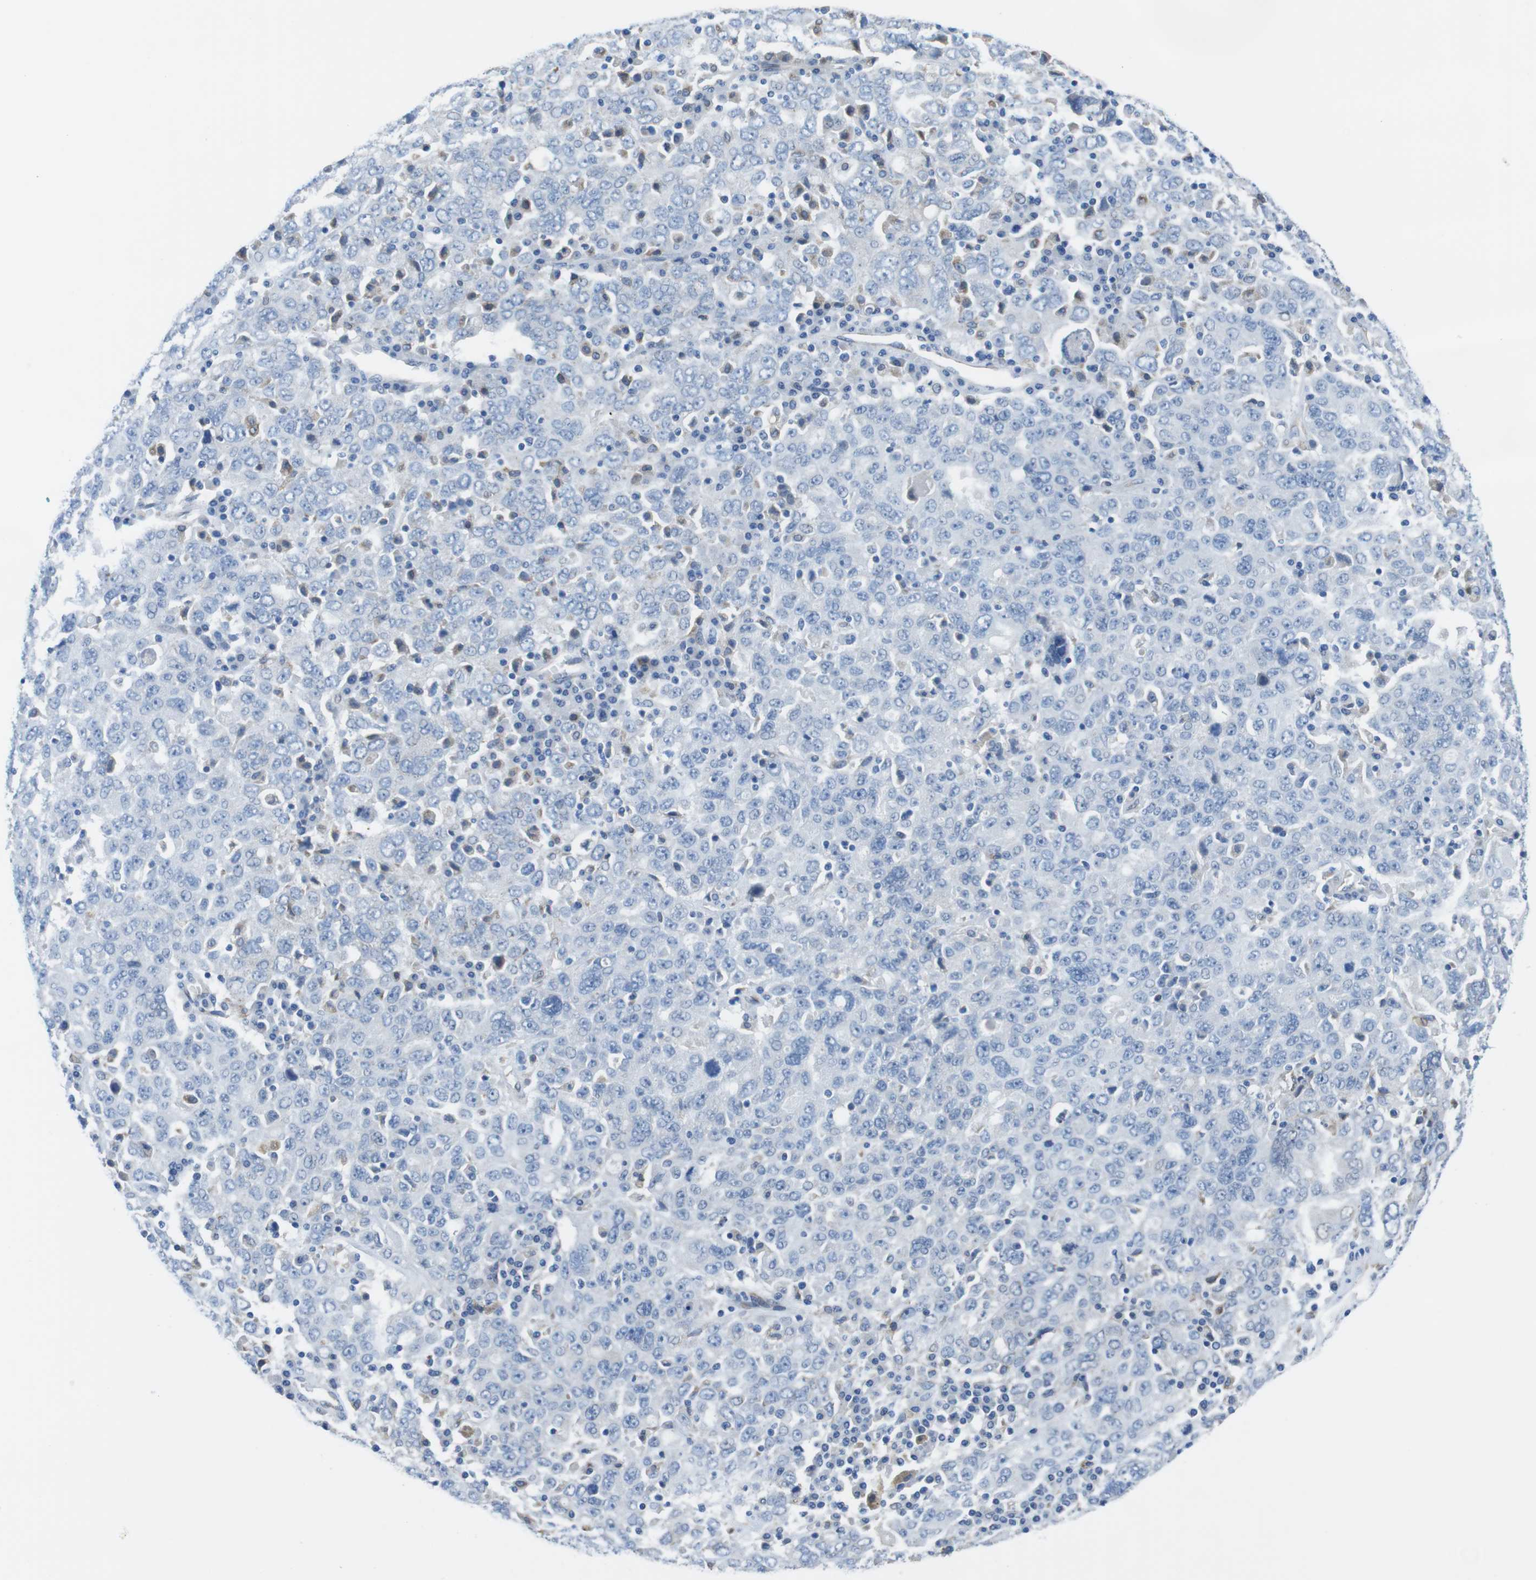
{"staining": {"intensity": "negative", "quantity": "none", "location": "none"}, "tissue": "ovarian cancer", "cell_type": "Tumor cells", "image_type": "cancer", "snomed": [{"axis": "morphology", "description": "Carcinoma, endometroid"}, {"axis": "topography", "description": "Ovary"}], "caption": "Micrograph shows no protein positivity in tumor cells of ovarian endometroid carcinoma tissue.", "gene": "CDH8", "patient": {"sex": "female", "age": 62}}